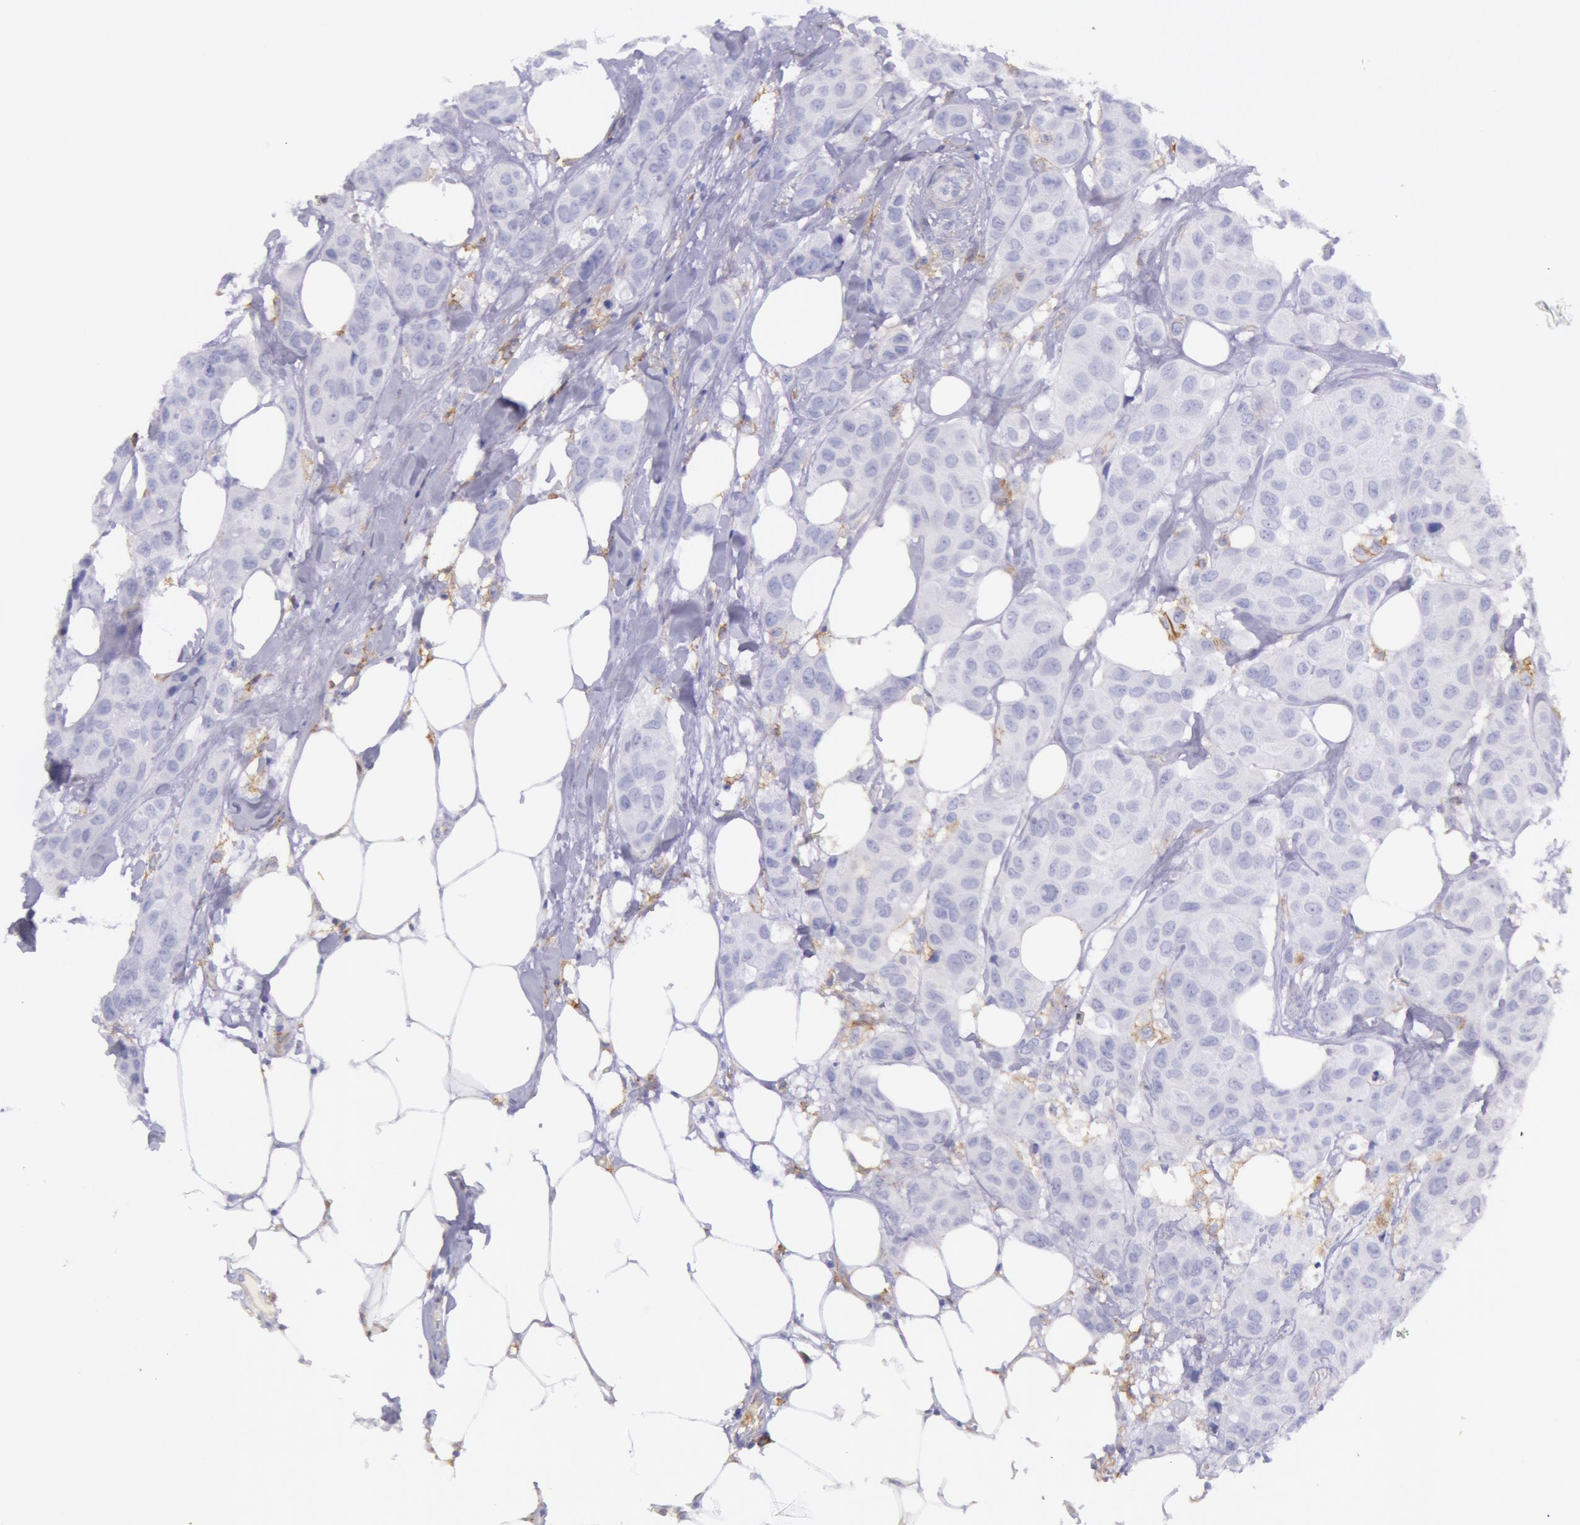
{"staining": {"intensity": "negative", "quantity": "none", "location": "none"}, "tissue": "breast cancer", "cell_type": "Tumor cells", "image_type": "cancer", "snomed": [{"axis": "morphology", "description": "Duct carcinoma"}, {"axis": "topography", "description": "Breast"}], "caption": "Tumor cells are negative for brown protein staining in intraductal carcinoma (breast).", "gene": "LYN", "patient": {"sex": "female", "age": 68}}